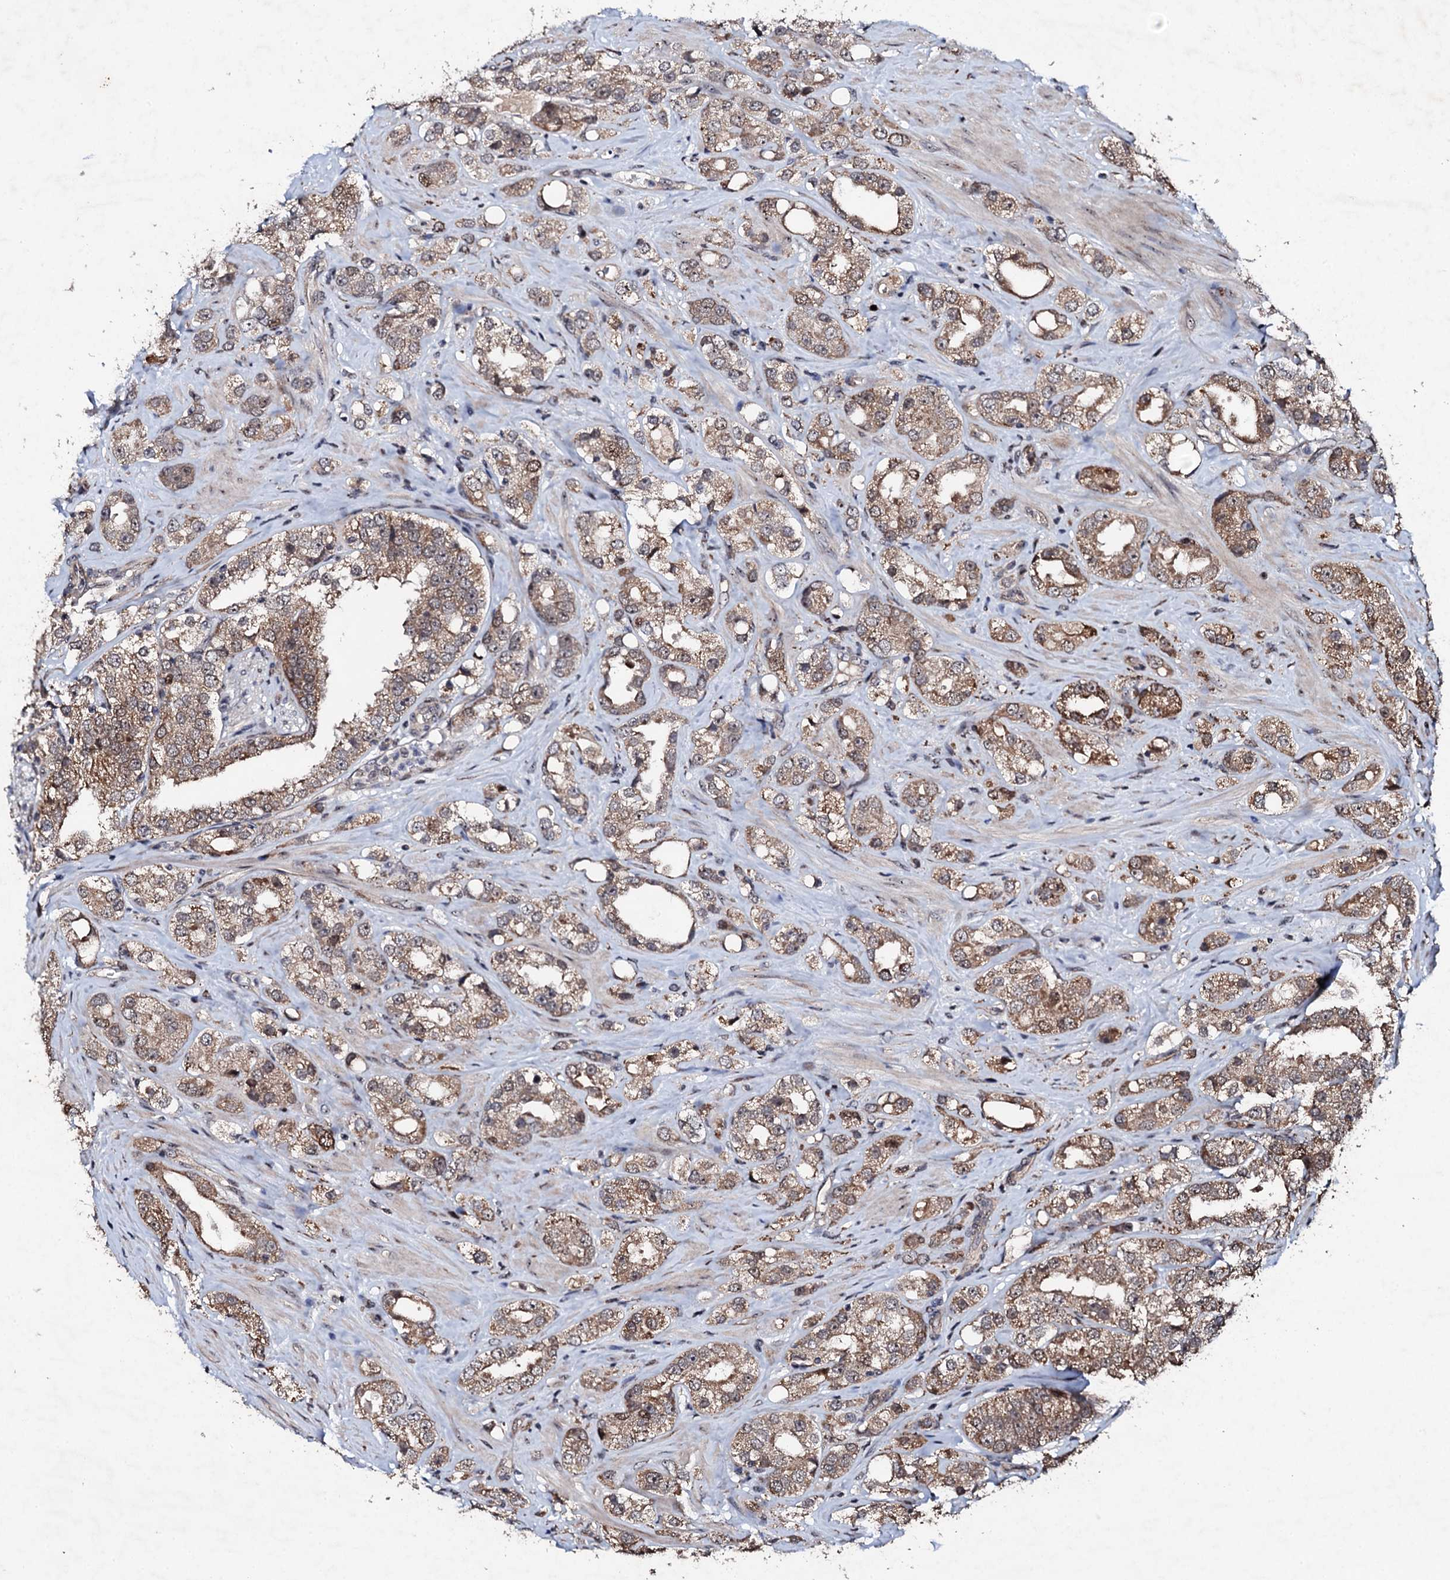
{"staining": {"intensity": "moderate", "quantity": ">75%", "location": "cytoplasmic/membranous,nuclear"}, "tissue": "prostate cancer", "cell_type": "Tumor cells", "image_type": "cancer", "snomed": [{"axis": "morphology", "description": "Adenocarcinoma, NOS"}, {"axis": "topography", "description": "Prostate"}], "caption": "Immunohistochemistry (IHC) (DAB) staining of prostate adenocarcinoma reveals moderate cytoplasmic/membranous and nuclear protein positivity in about >75% of tumor cells. Immunohistochemistry (IHC) stains the protein of interest in brown and the nuclei are stained blue.", "gene": "FAM111A", "patient": {"sex": "male", "age": 79}}